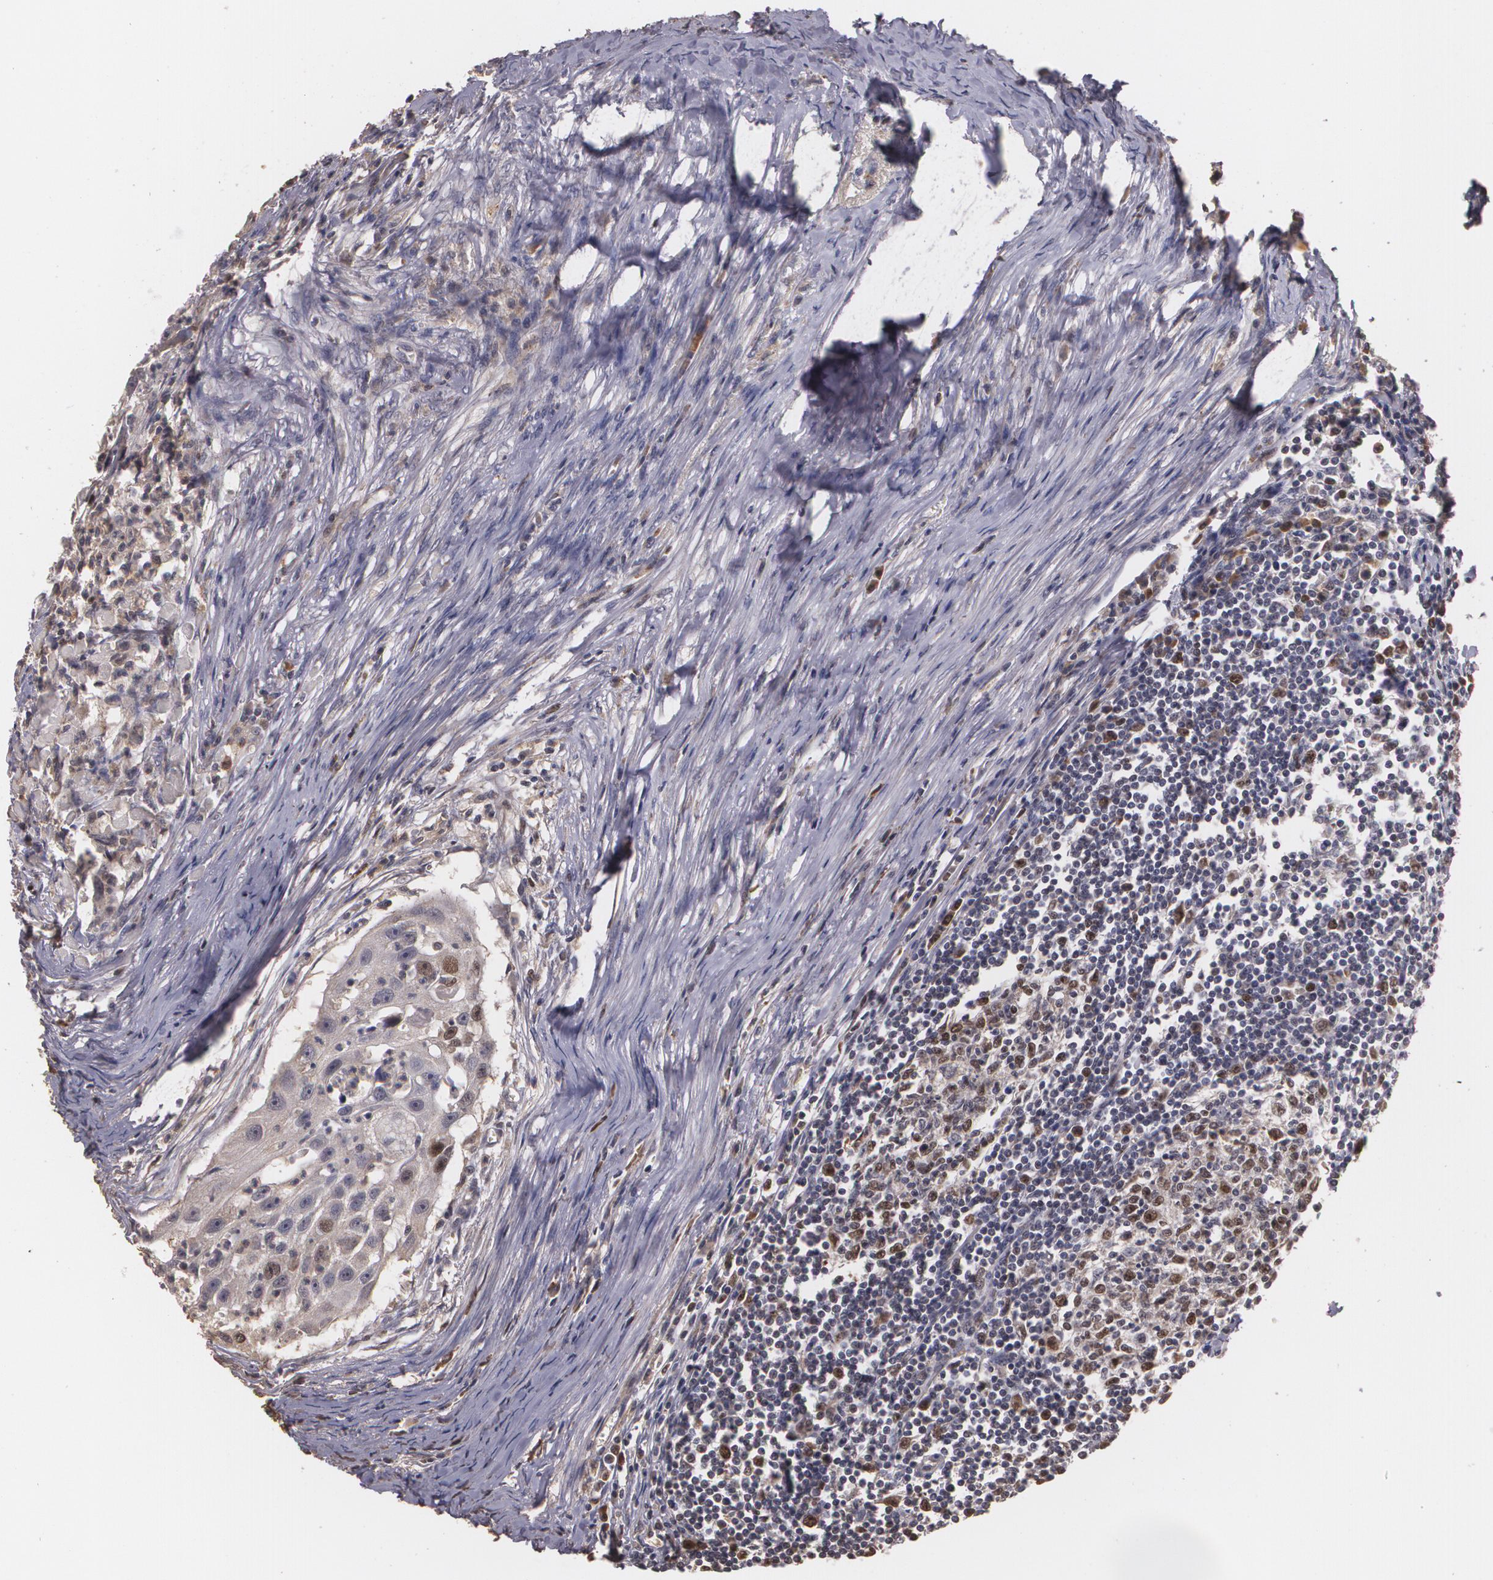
{"staining": {"intensity": "moderate", "quantity": "25%-75%", "location": "cytoplasmic/membranous,nuclear"}, "tissue": "head and neck cancer", "cell_type": "Tumor cells", "image_type": "cancer", "snomed": [{"axis": "morphology", "description": "Squamous cell carcinoma, NOS"}, {"axis": "topography", "description": "Head-Neck"}], "caption": "Brown immunohistochemical staining in head and neck cancer demonstrates moderate cytoplasmic/membranous and nuclear positivity in about 25%-75% of tumor cells.", "gene": "BRCA1", "patient": {"sex": "male", "age": 64}}